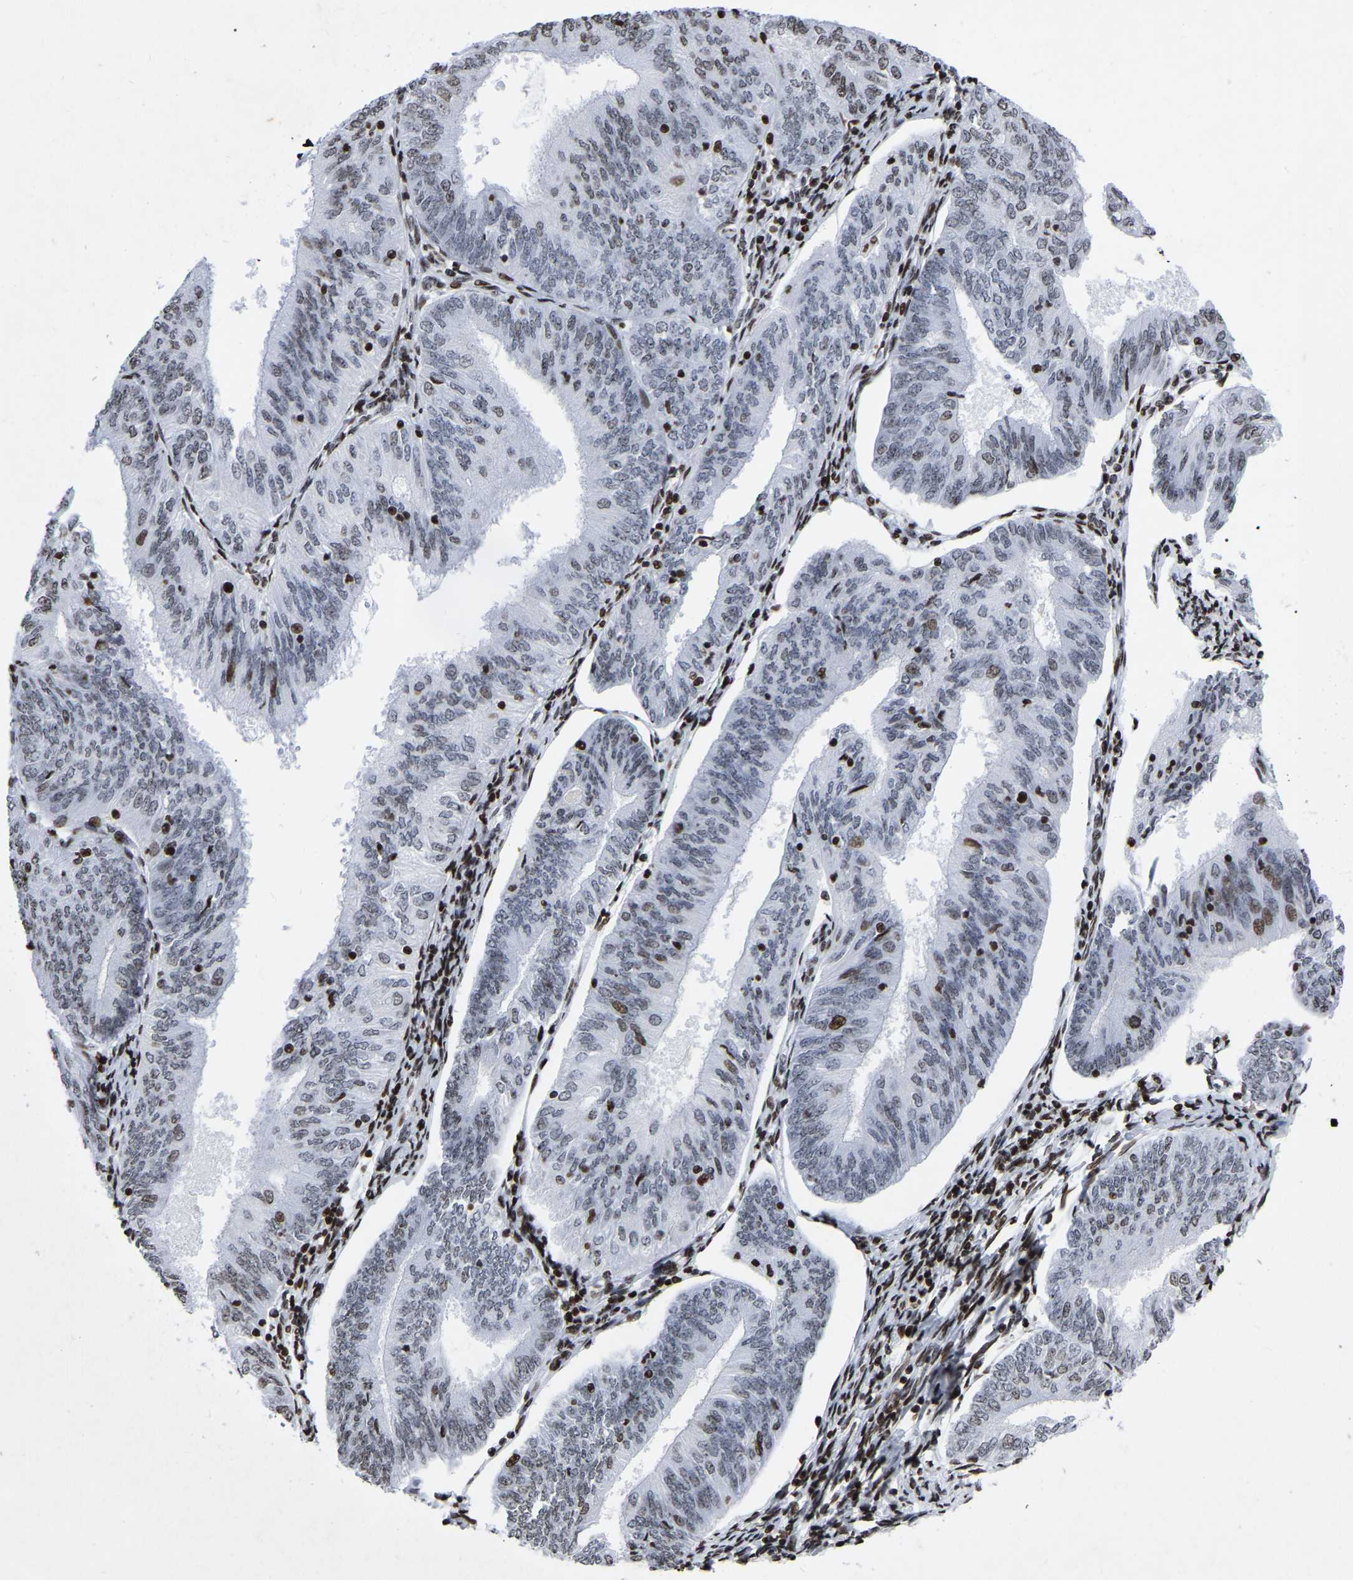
{"staining": {"intensity": "weak", "quantity": "<25%", "location": "nuclear"}, "tissue": "endometrial cancer", "cell_type": "Tumor cells", "image_type": "cancer", "snomed": [{"axis": "morphology", "description": "Adenocarcinoma, NOS"}, {"axis": "topography", "description": "Endometrium"}], "caption": "Immunohistochemistry of human endometrial cancer exhibits no staining in tumor cells.", "gene": "PRCC", "patient": {"sex": "female", "age": 58}}